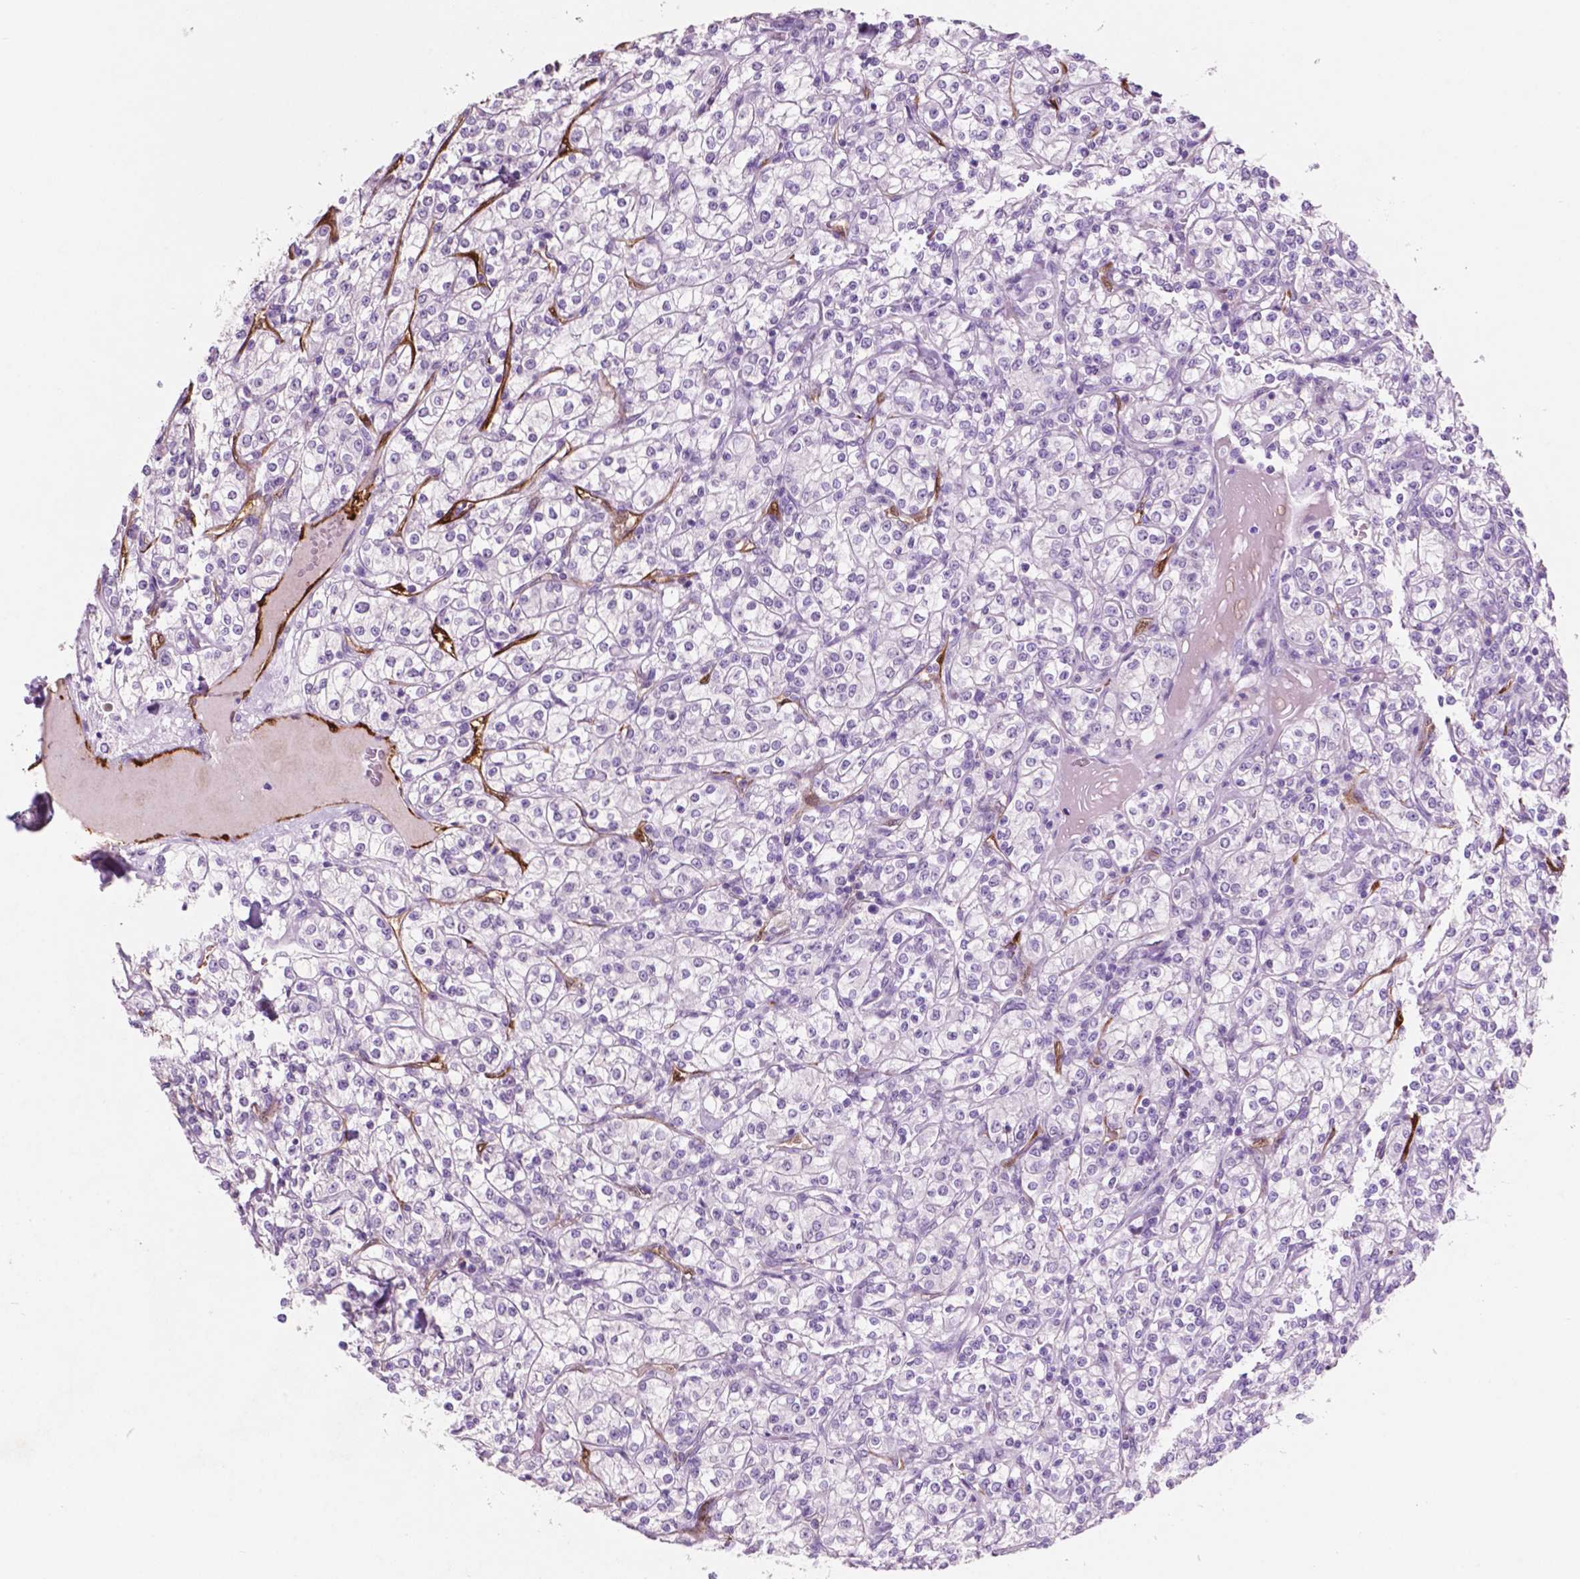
{"staining": {"intensity": "negative", "quantity": "none", "location": "none"}, "tissue": "renal cancer", "cell_type": "Tumor cells", "image_type": "cancer", "snomed": [{"axis": "morphology", "description": "Adenocarcinoma, NOS"}, {"axis": "topography", "description": "Kidney"}], "caption": "Tumor cells show no significant positivity in adenocarcinoma (renal).", "gene": "IDO1", "patient": {"sex": "male", "age": 77}}